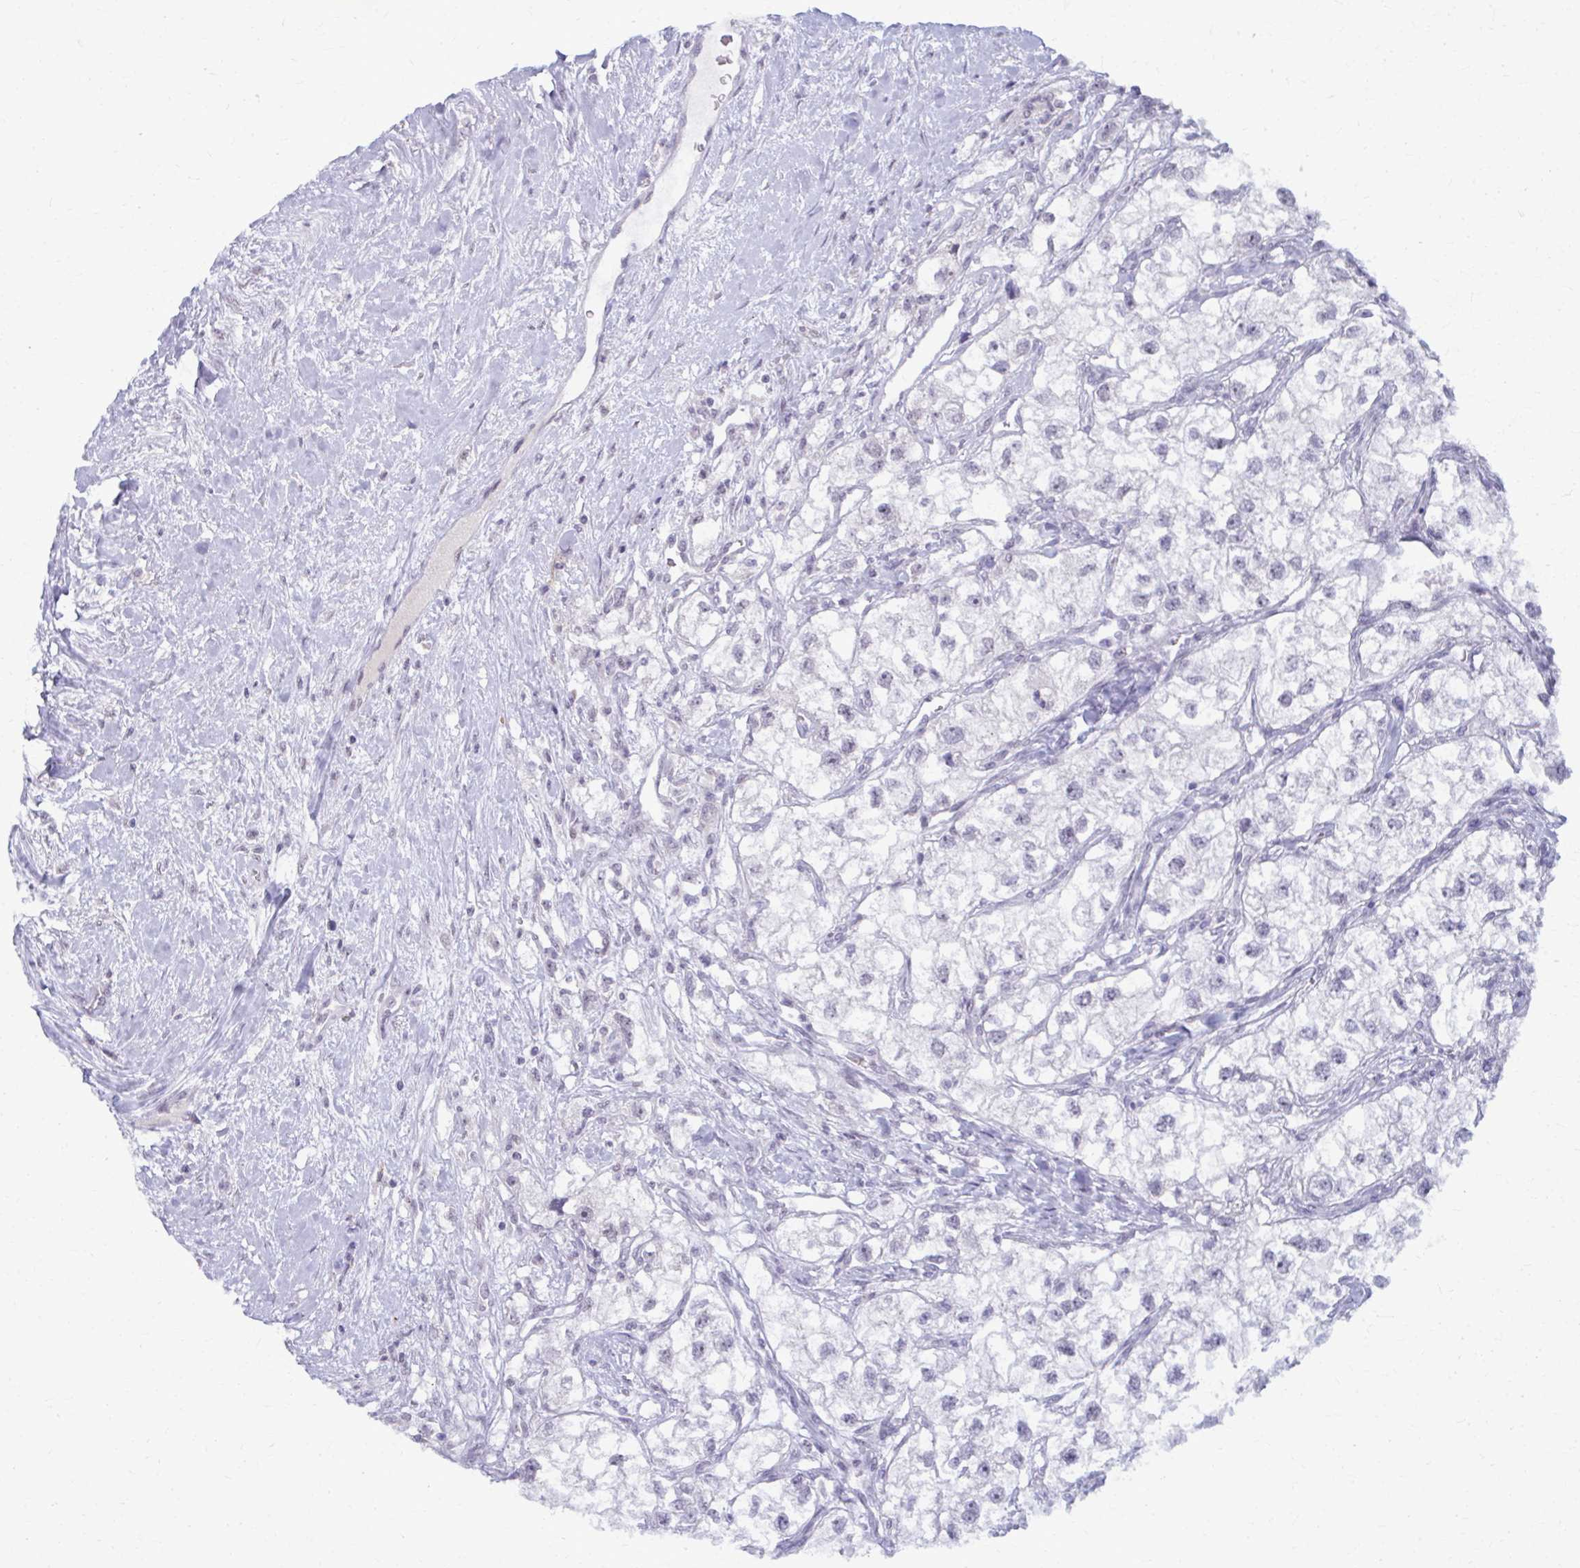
{"staining": {"intensity": "negative", "quantity": "none", "location": "none"}, "tissue": "renal cancer", "cell_type": "Tumor cells", "image_type": "cancer", "snomed": [{"axis": "morphology", "description": "Adenocarcinoma, NOS"}, {"axis": "topography", "description": "Kidney"}], "caption": "Immunohistochemistry histopathology image of human renal adenocarcinoma stained for a protein (brown), which shows no positivity in tumor cells. (DAB immunohistochemistry with hematoxylin counter stain).", "gene": "MAF1", "patient": {"sex": "male", "age": 59}}